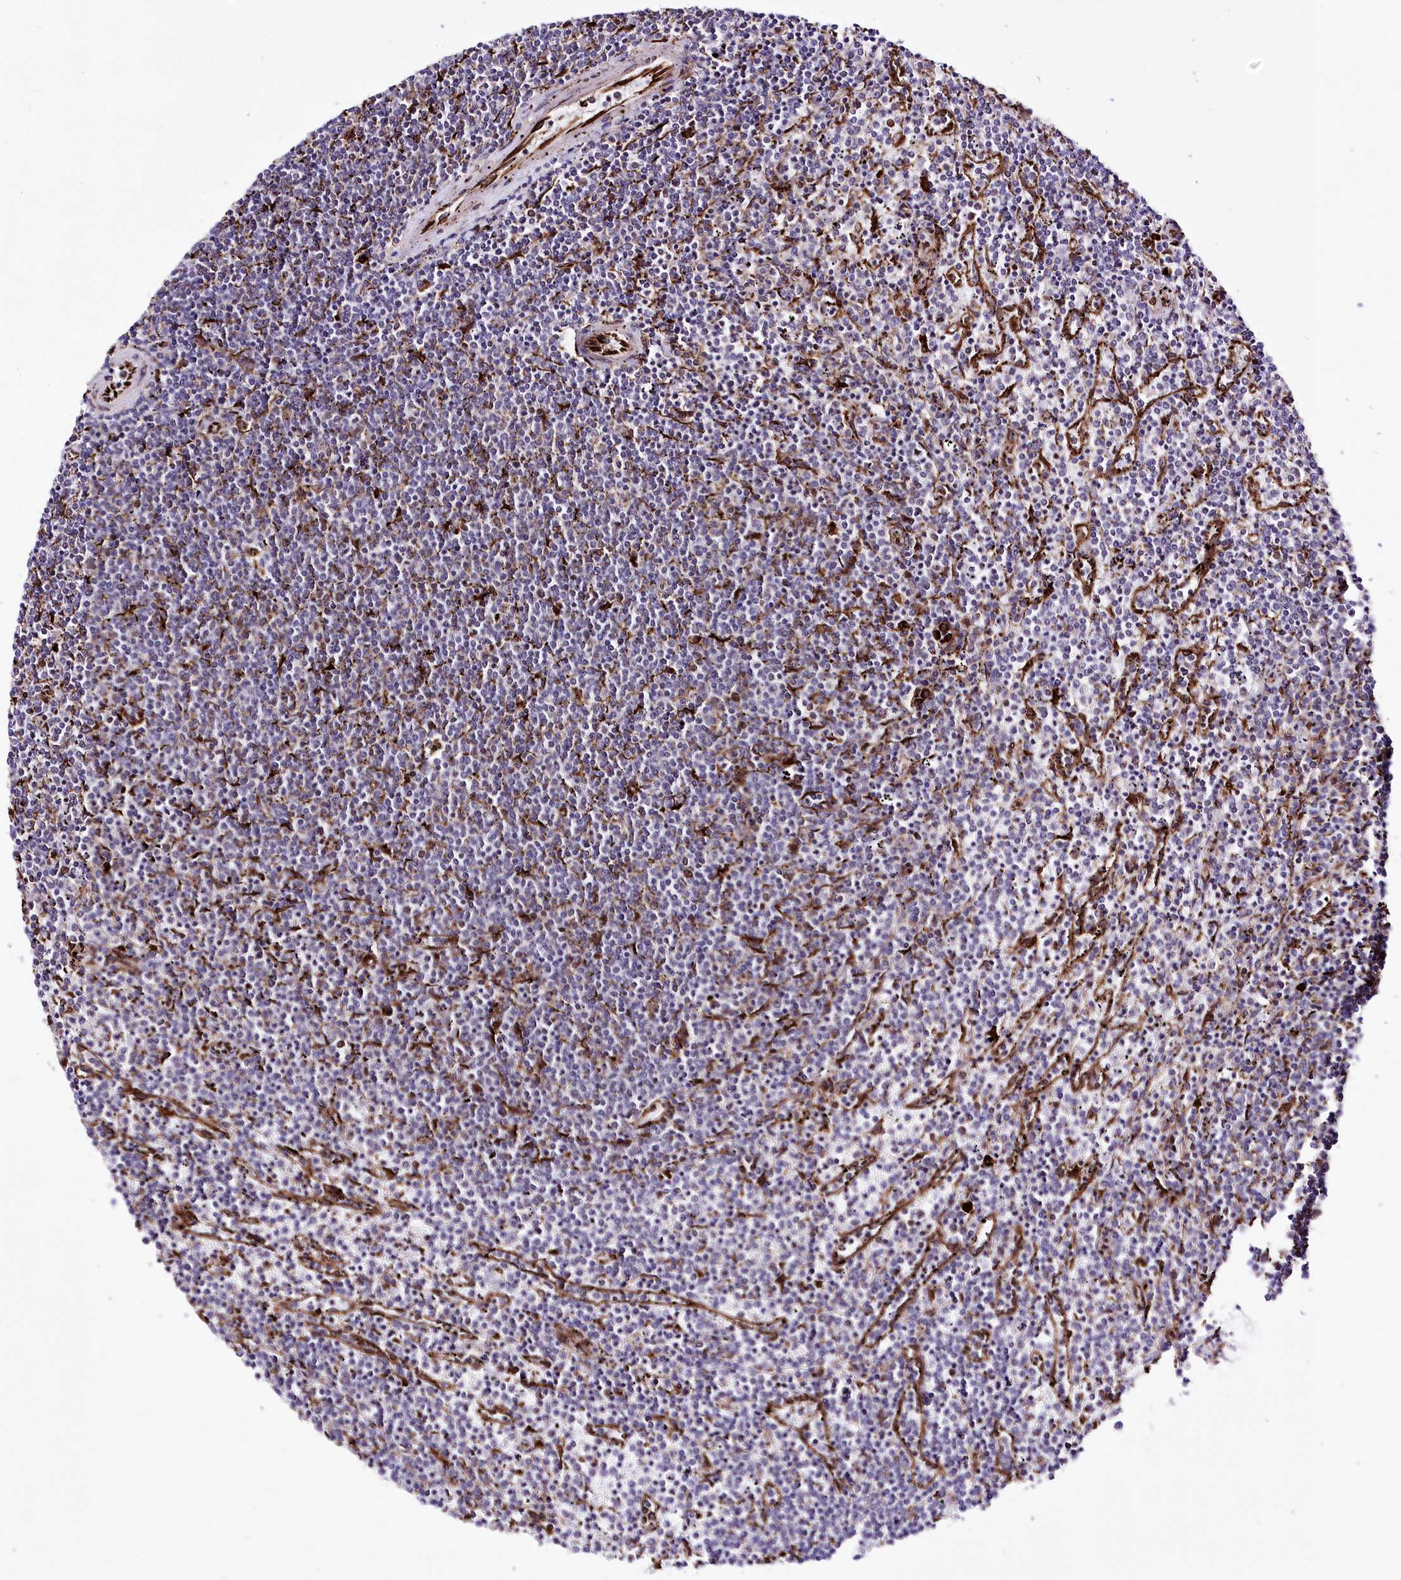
{"staining": {"intensity": "negative", "quantity": "none", "location": "none"}, "tissue": "lymphoma", "cell_type": "Tumor cells", "image_type": "cancer", "snomed": [{"axis": "morphology", "description": "Malignant lymphoma, non-Hodgkin's type, Low grade"}, {"axis": "topography", "description": "Spleen"}], "caption": "Immunohistochemistry micrograph of human malignant lymphoma, non-Hodgkin's type (low-grade) stained for a protein (brown), which demonstrates no staining in tumor cells. The staining is performed using DAB brown chromogen with nuclei counter-stained in using hematoxylin.", "gene": "WWC1", "patient": {"sex": "female", "age": 50}}